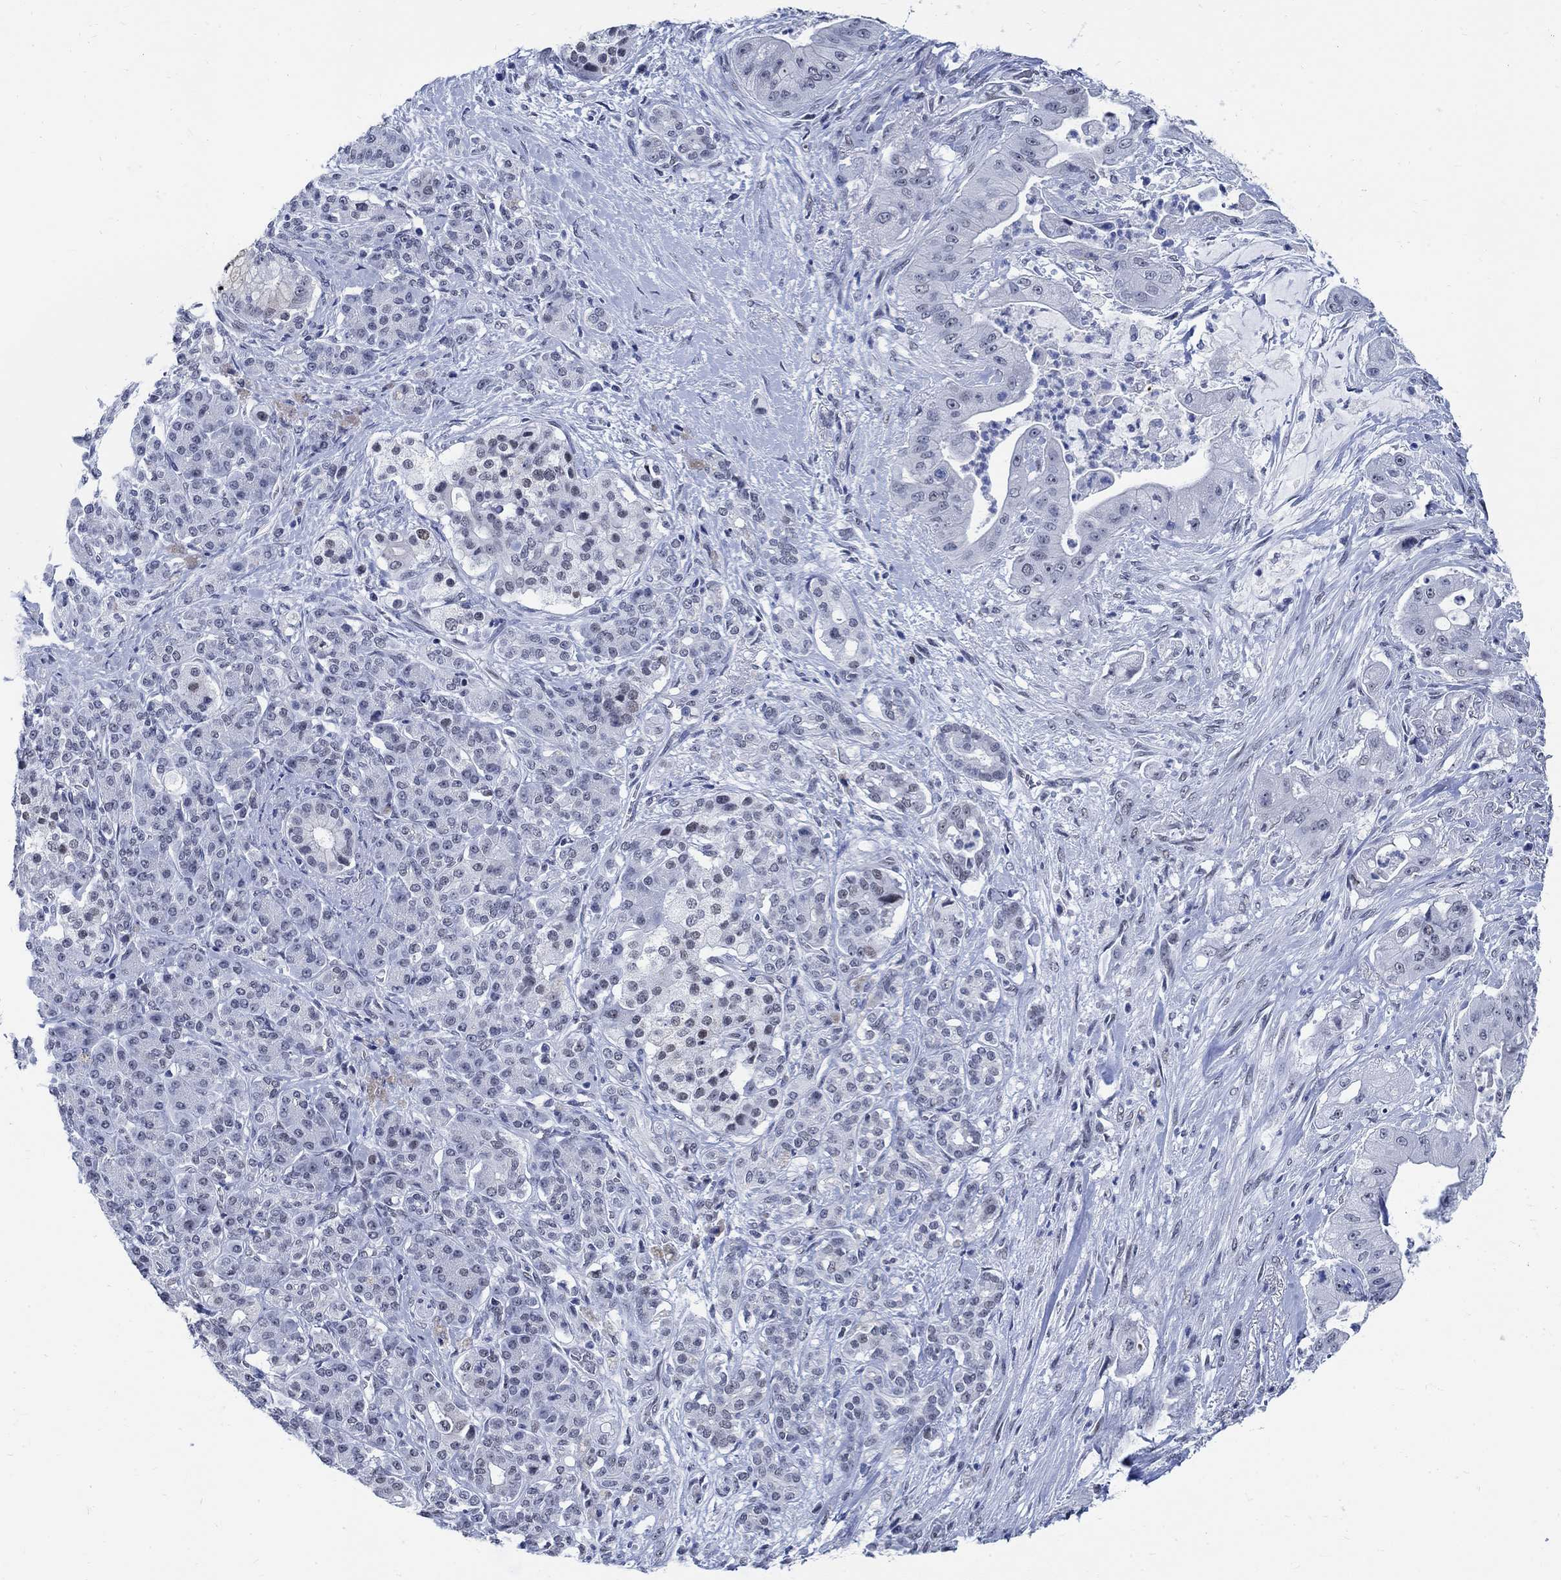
{"staining": {"intensity": "negative", "quantity": "none", "location": "none"}, "tissue": "pancreatic cancer", "cell_type": "Tumor cells", "image_type": "cancer", "snomed": [{"axis": "morphology", "description": "Normal tissue, NOS"}, {"axis": "morphology", "description": "Inflammation, NOS"}, {"axis": "morphology", "description": "Adenocarcinoma, NOS"}, {"axis": "topography", "description": "Pancreas"}], "caption": "Immunohistochemical staining of pancreatic adenocarcinoma exhibits no significant staining in tumor cells. (Stains: DAB (3,3'-diaminobenzidine) immunohistochemistry with hematoxylin counter stain, Microscopy: brightfield microscopy at high magnification).", "gene": "DLK1", "patient": {"sex": "male", "age": 57}}